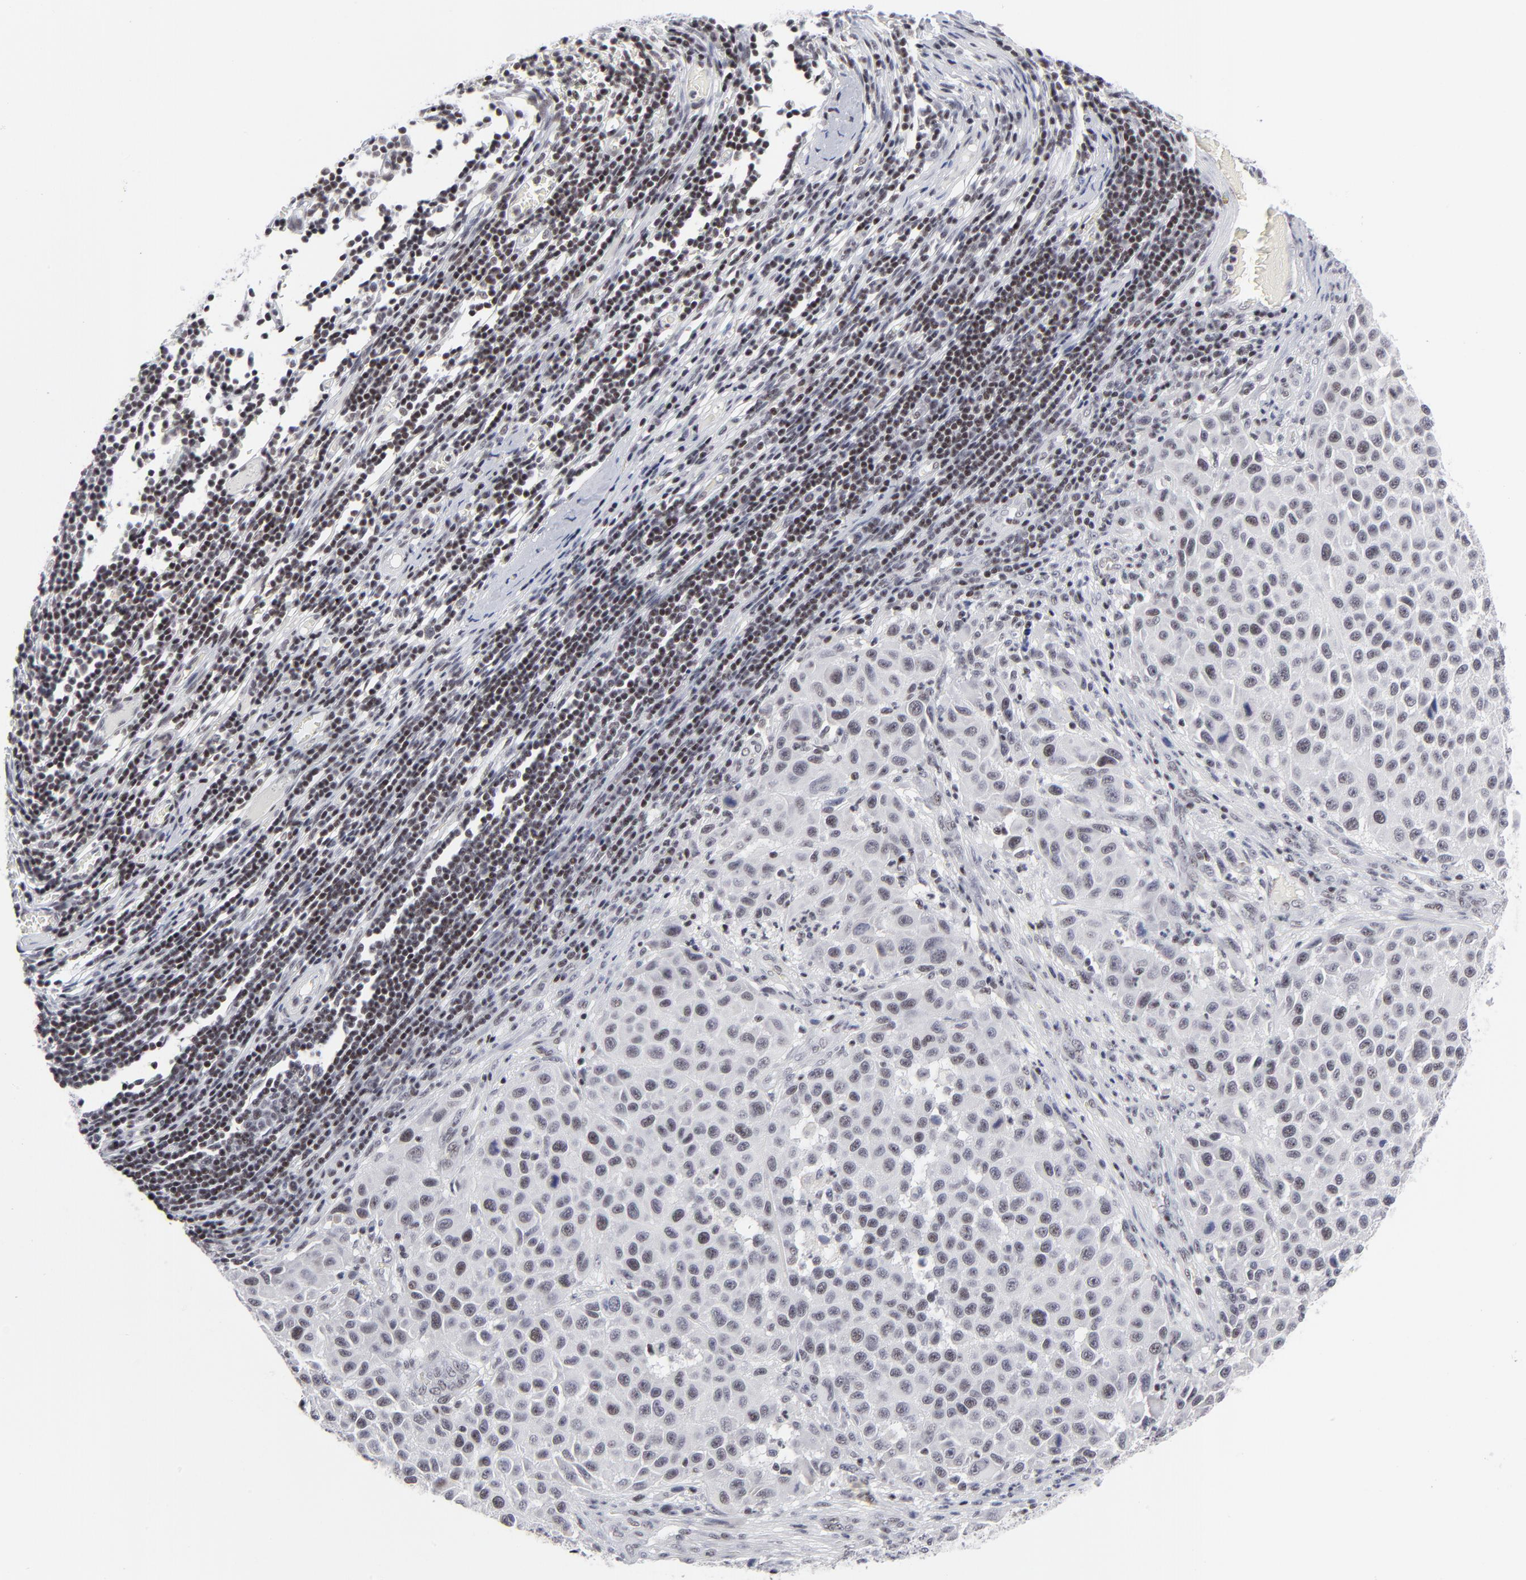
{"staining": {"intensity": "weak", "quantity": "25%-75%", "location": "nuclear"}, "tissue": "melanoma", "cell_type": "Tumor cells", "image_type": "cancer", "snomed": [{"axis": "morphology", "description": "Malignant melanoma, Metastatic site"}, {"axis": "topography", "description": "Lymph node"}], "caption": "A photomicrograph showing weak nuclear expression in approximately 25%-75% of tumor cells in melanoma, as visualized by brown immunohistochemical staining.", "gene": "SP2", "patient": {"sex": "male", "age": 61}}